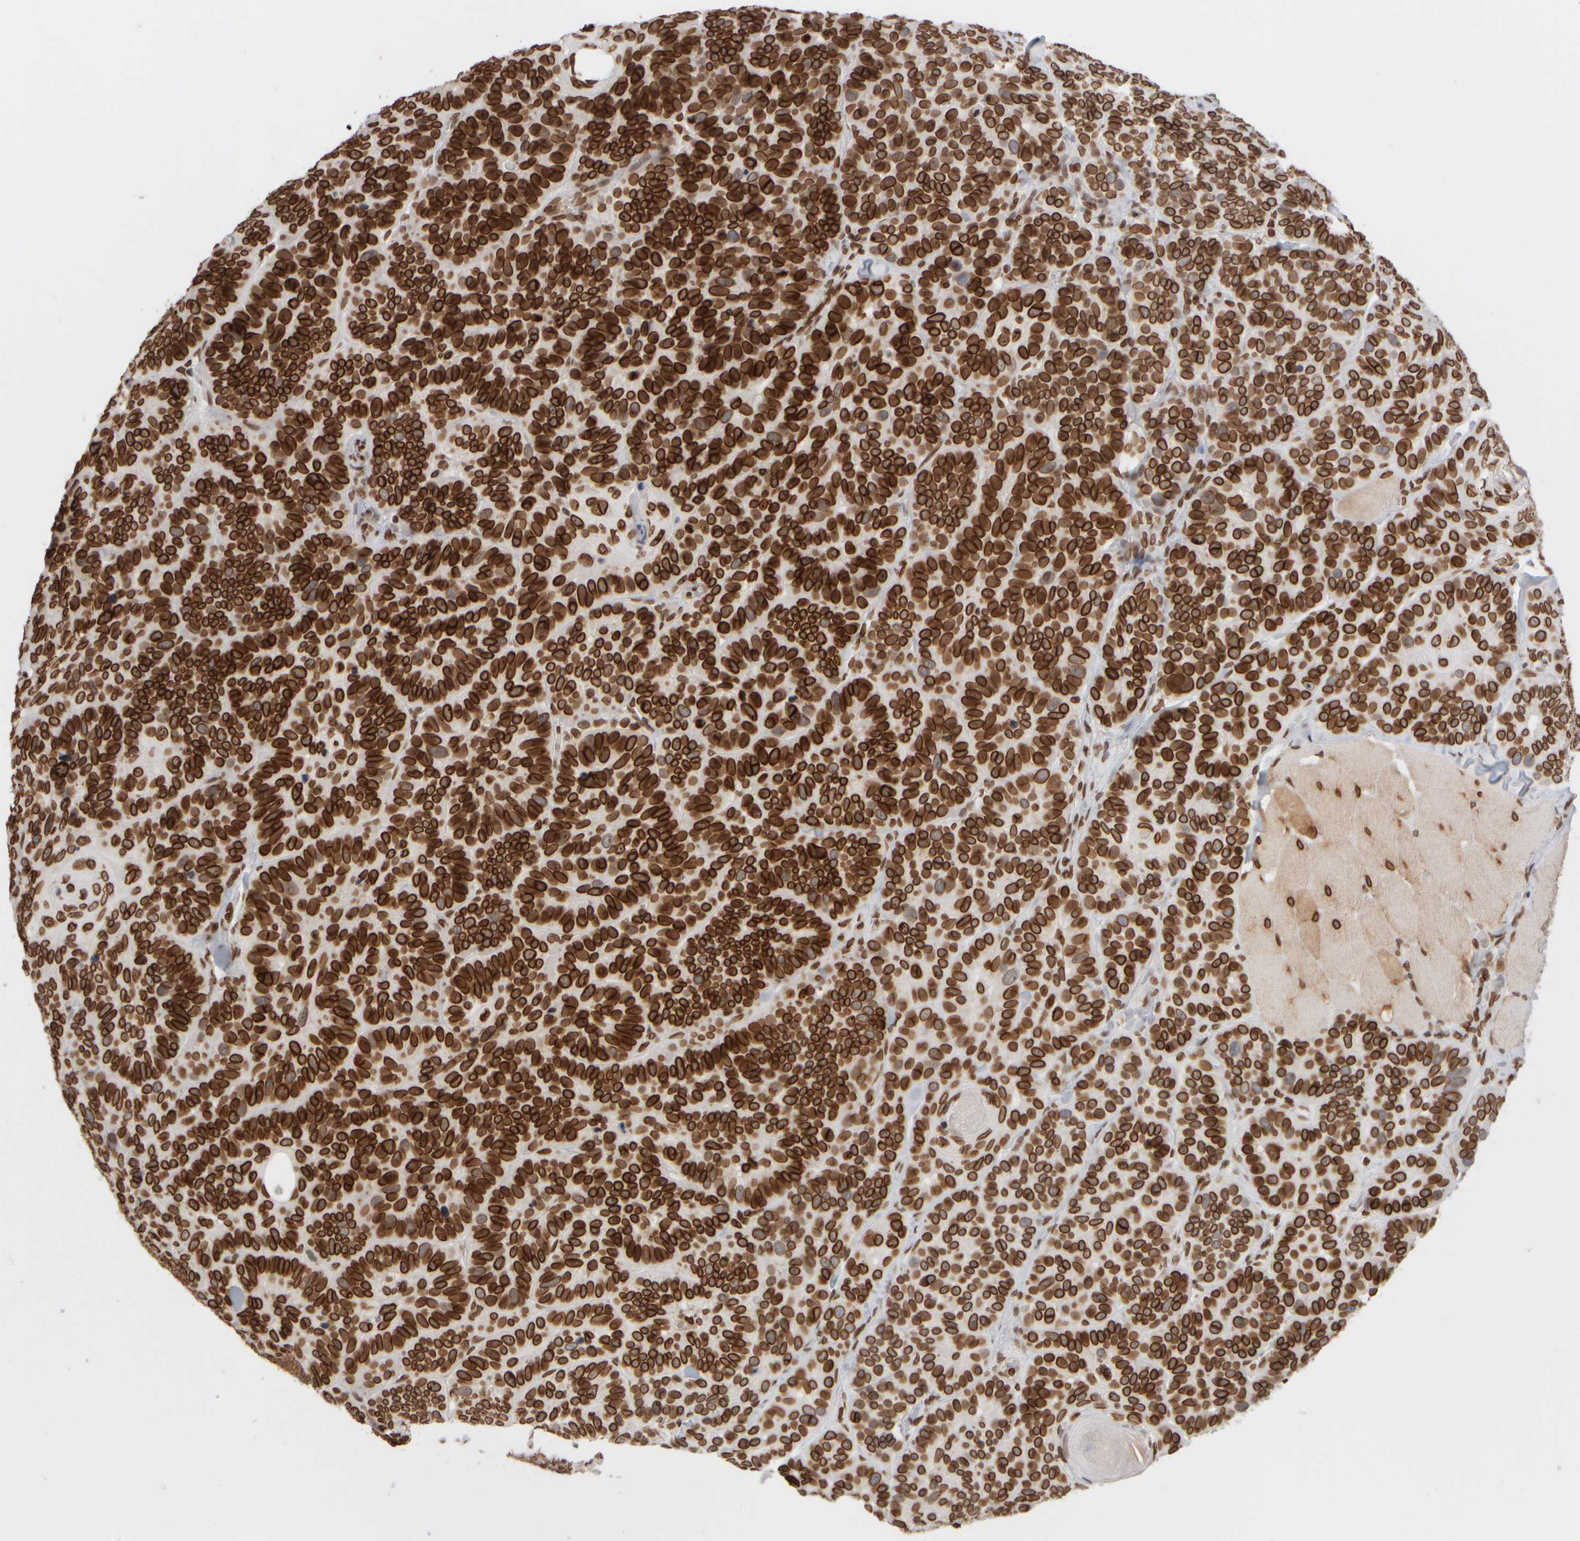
{"staining": {"intensity": "strong", "quantity": ">75%", "location": "cytoplasmic/membranous,nuclear"}, "tissue": "skin cancer", "cell_type": "Tumor cells", "image_type": "cancer", "snomed": [{"axis": "morphology", "description": "Basal cell carcinoma"}, {"axis": "topography", "description": "Skin"}], "caption": "Immunohistochemical staining of human skin cancer (basal cell carcinoma) exhibits strong cytoplasmic/membranous and nuclear protein positivity in about >75% of tumor cells.", "gene": "ZC3HC1", "patient": {"sex": "male", "age": 62}}